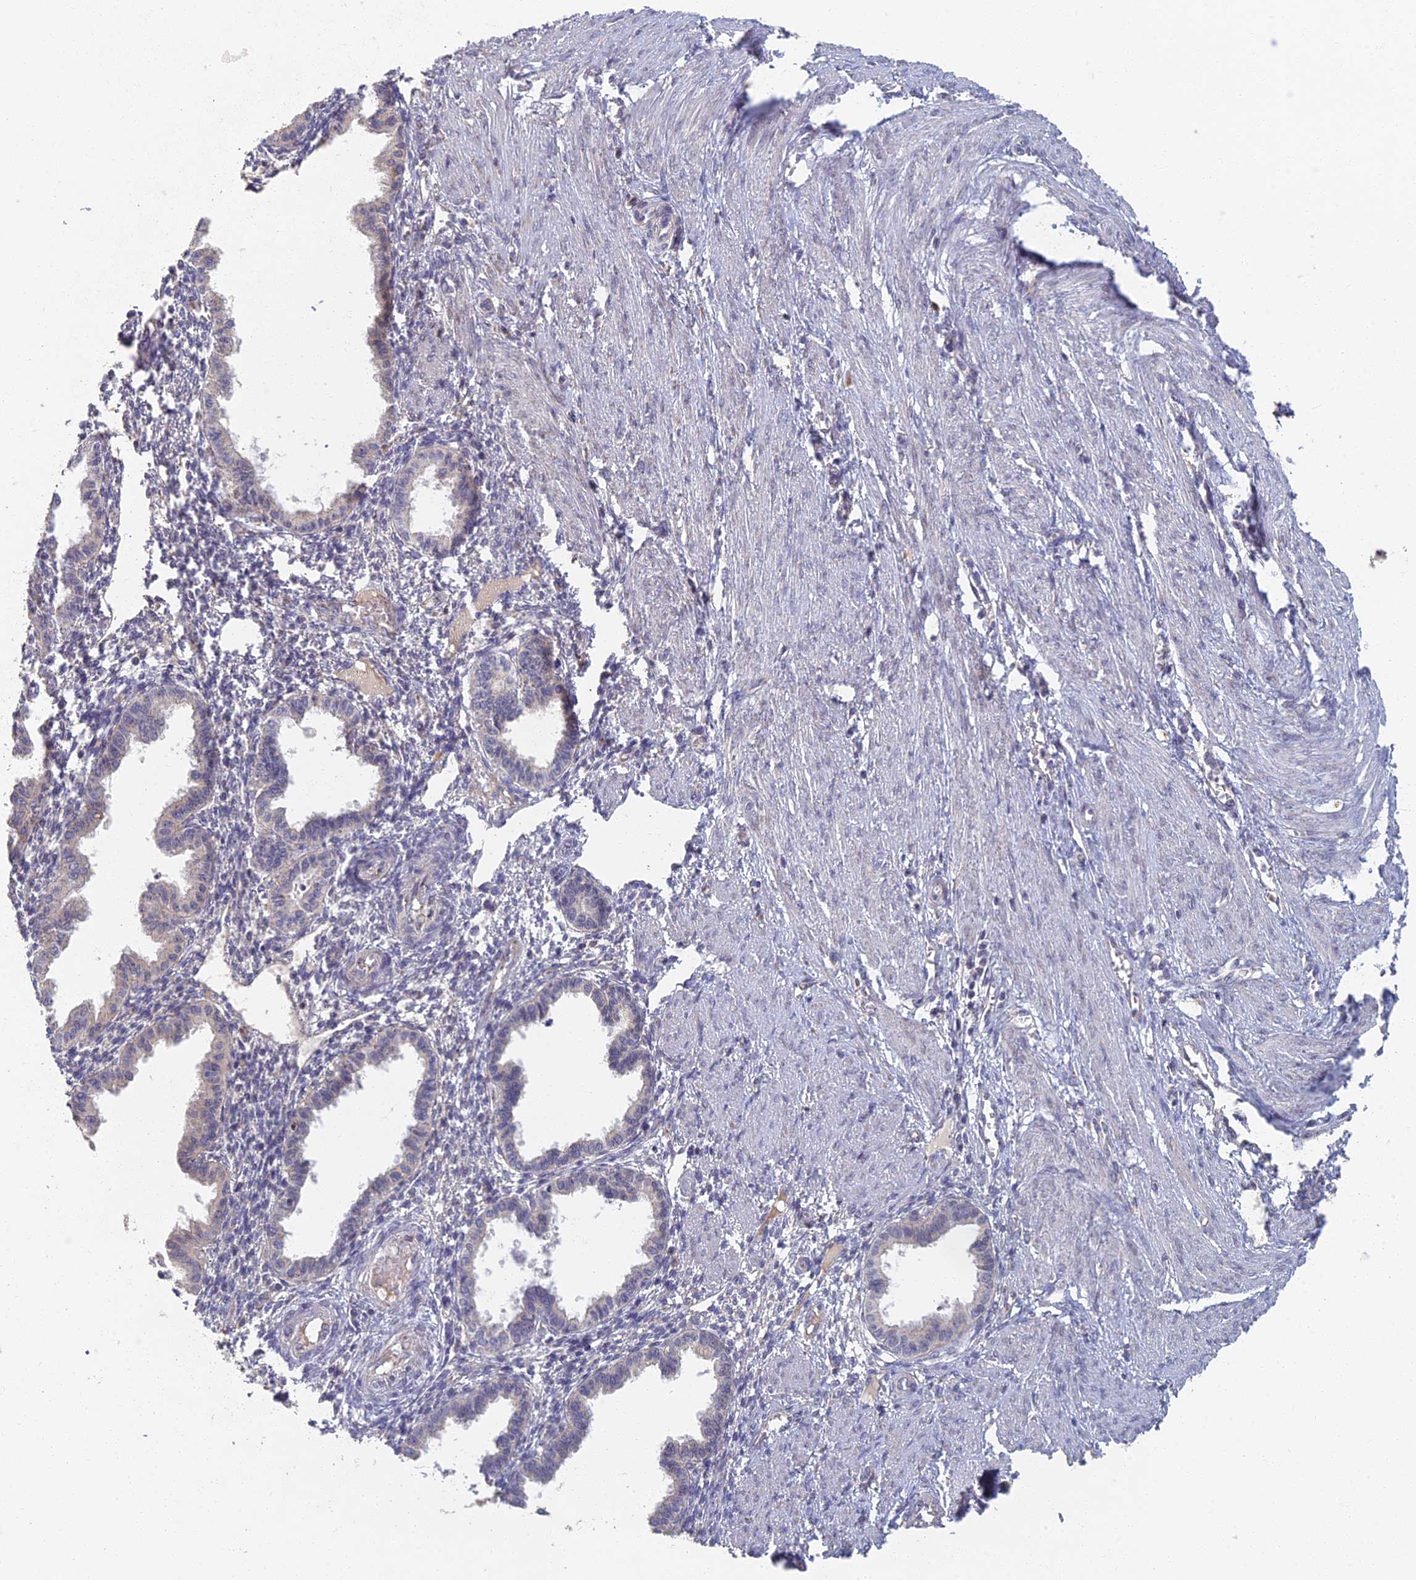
{"staining": {"intensity": "negative", "quantity": "none", "location": "none"}, "tissue": "endometrium", "cell_type": "Cells in endometrial stroma", "image_type": "normal", "snomed": [{"axis": "morphology", "description": "Normal tissue, NOS"}, {"axis": "topography", "description": "Endometrium"}], "caption": "A histopathology image of endometrium stained for a protein displays no brown staining in cells in endometrial stroma.", "gene": "GPATCH1", "patient": {"sex": "female", "age": 33}}